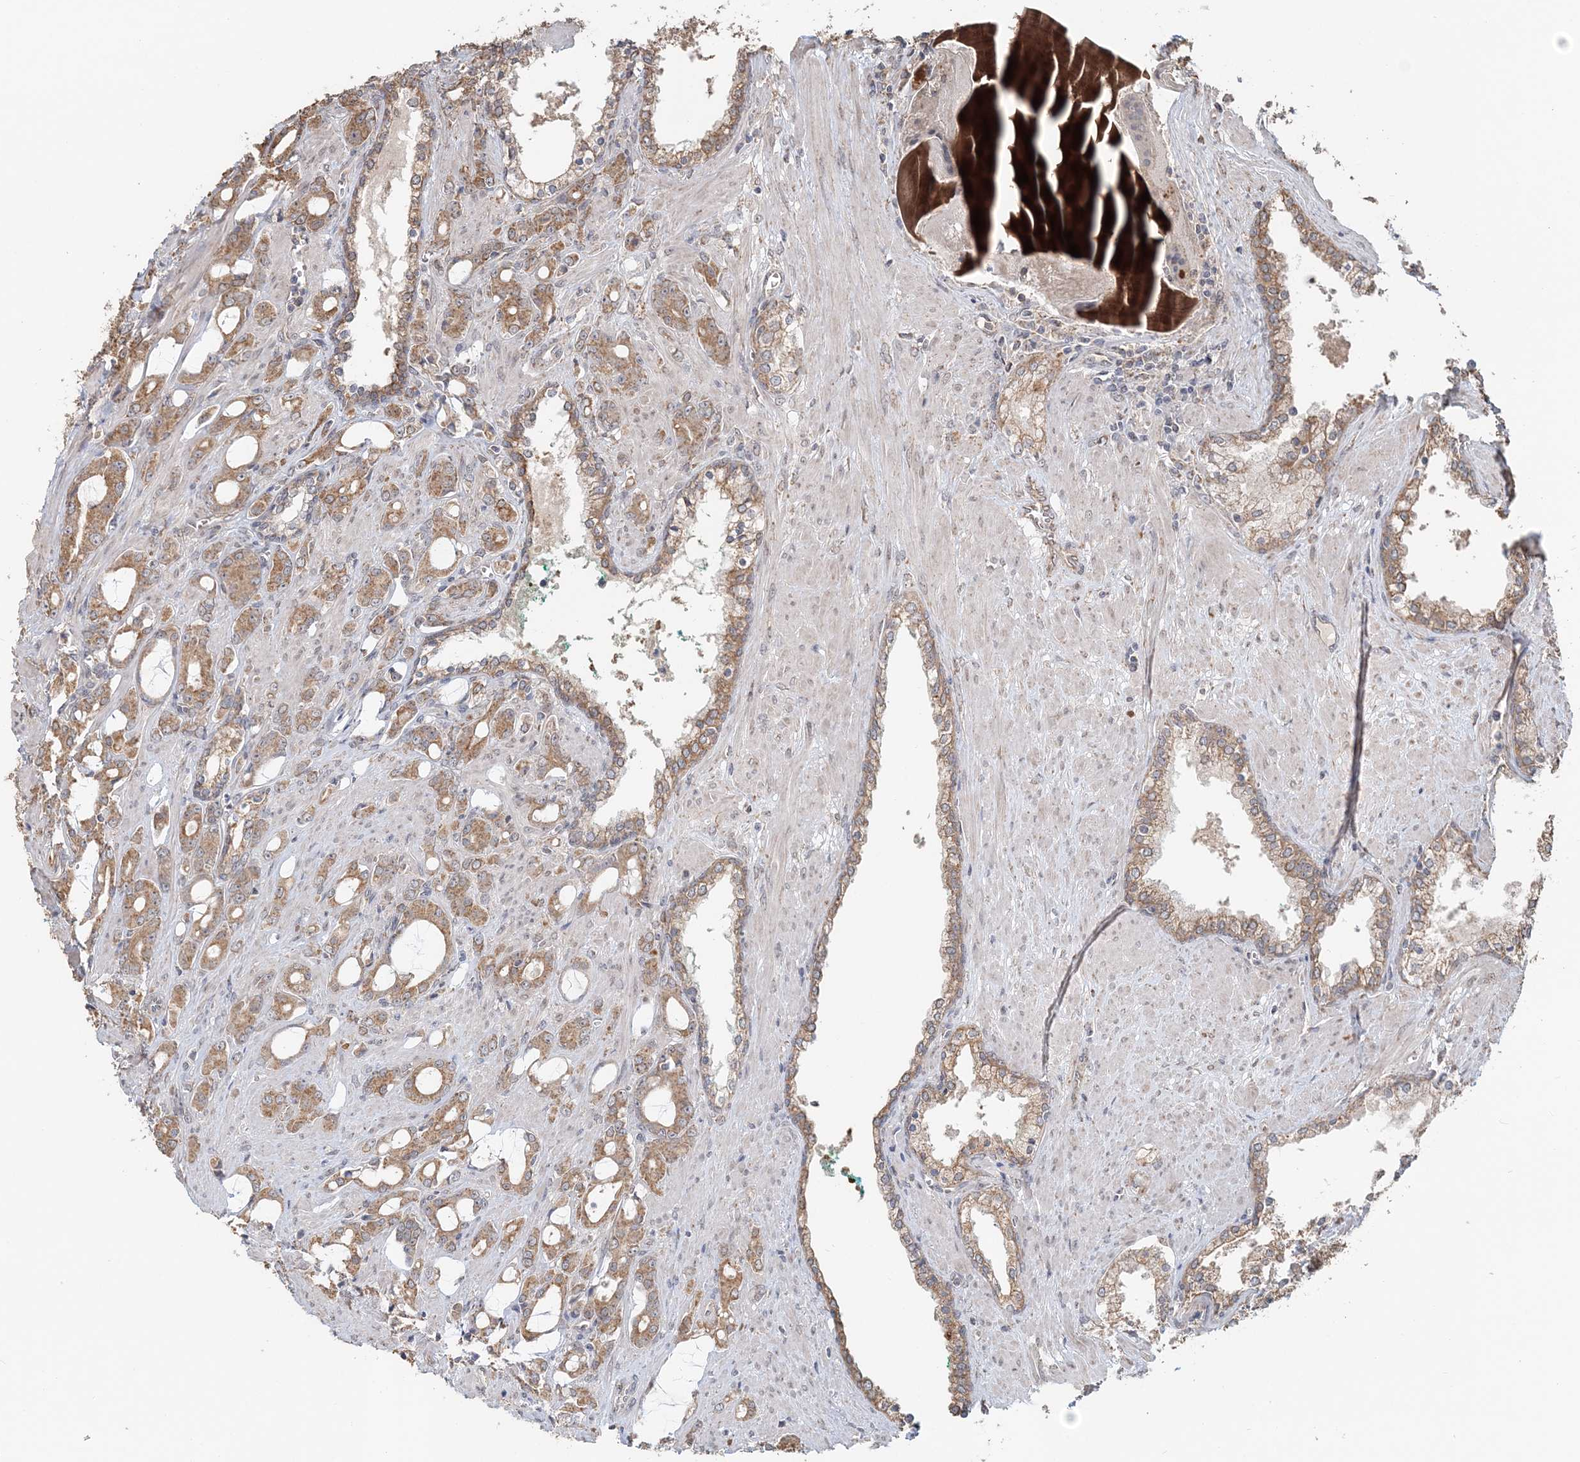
{"staining": {"intensity": "moderate", "quantity": ">75%", "location": "cytoplasmic/membranous"}, "tissue": "prostate cancer", "cell_type": "Tumor cells", "image_type": "cancer", "snomed": [{"axis": "morphology", "description": "Adenocarcinoma, High grade"}, {"axis": "topography", "description": "Prostate"}], "caption": "Immunohistochemical staining of human prostate high-grade adenocarcinoma exhibits medium levels of moderate cytoplasmic/membranous protein staining in about >75% of tumor cells. The staining was performed using DAB (3,3'-diaminobenzidine) to visualize the protein expression in brown, while the nuclei were stained in blue with hematoxylin (Magnification: 20x).", "gene": "FBXO38", "patient": {"sex": "male", "age": 72}}